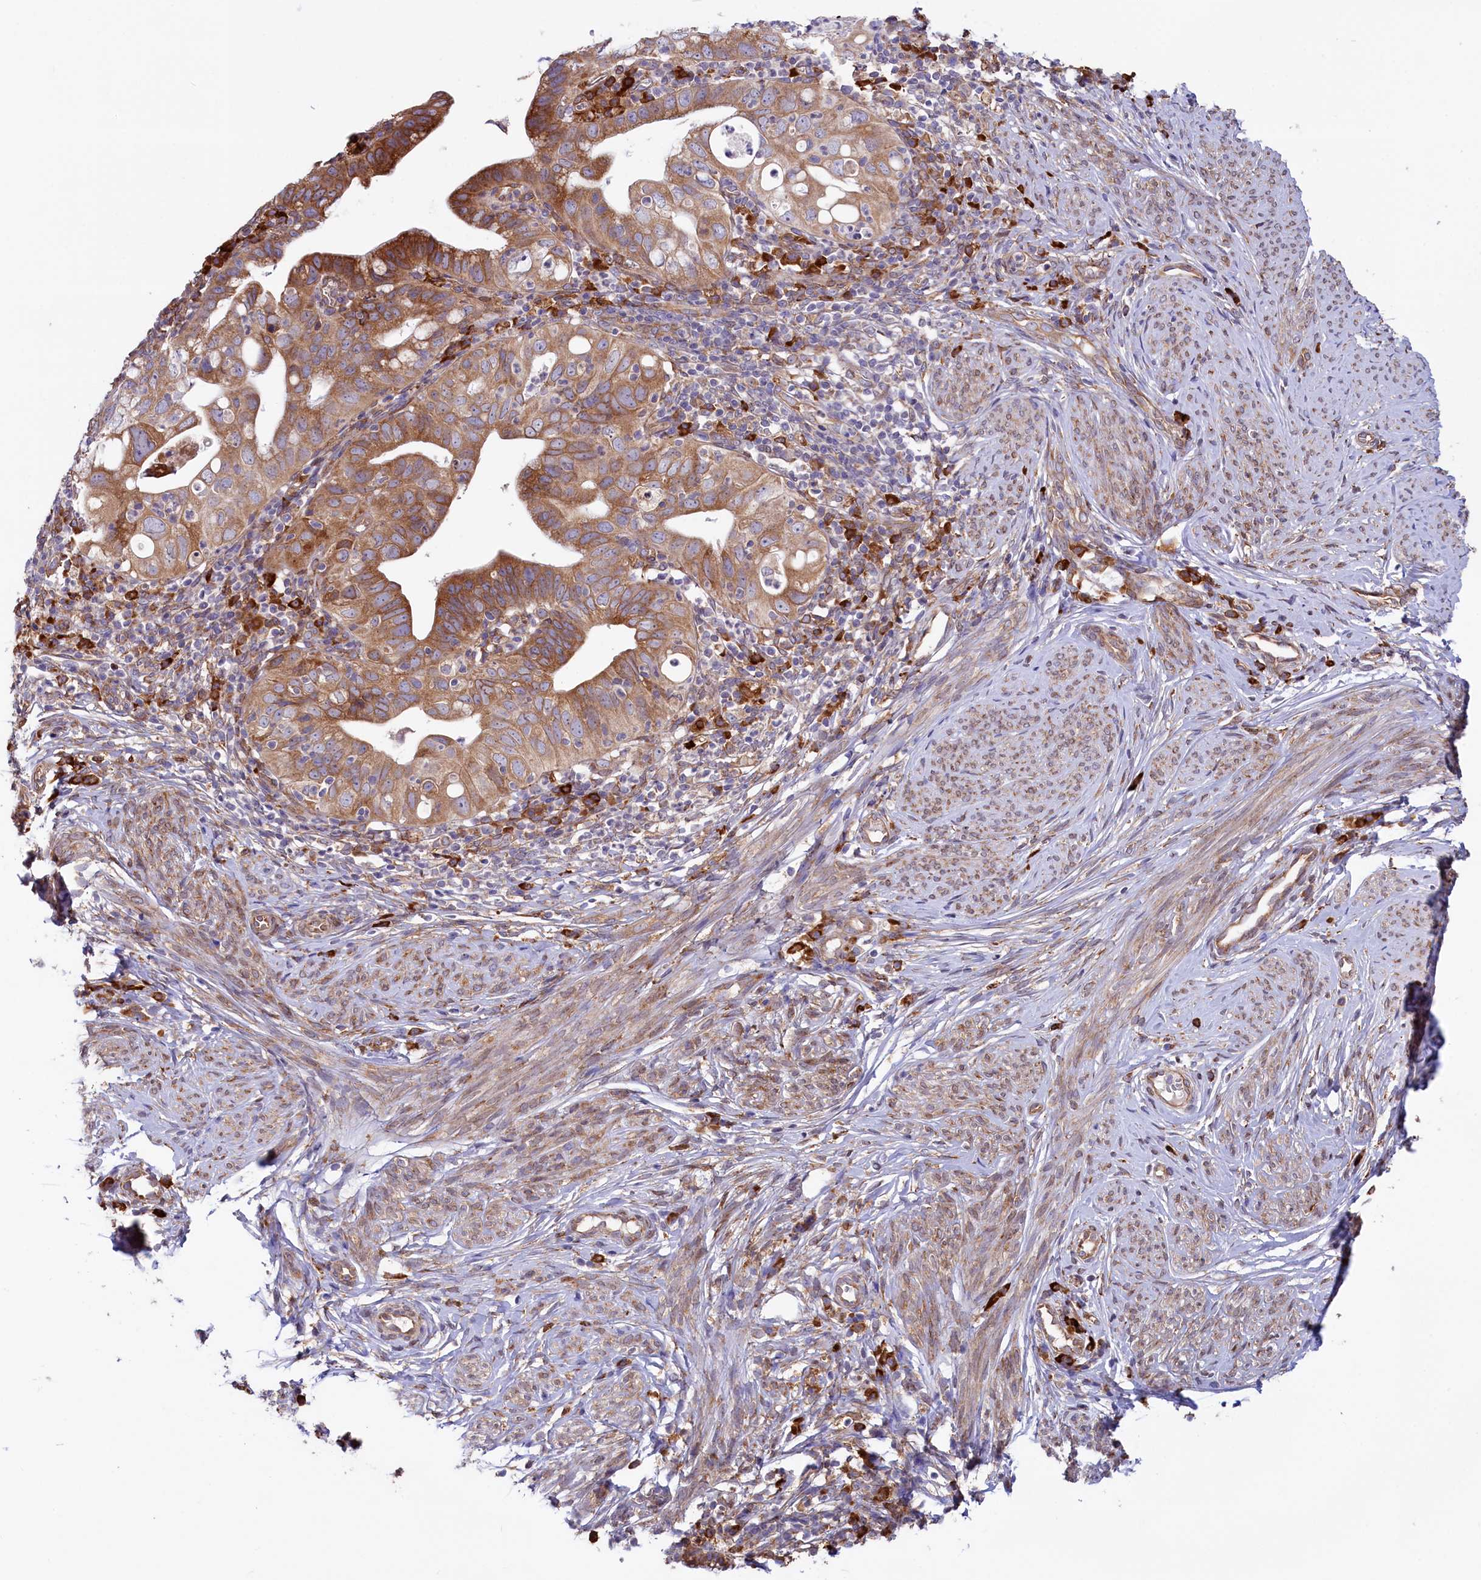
{"staining": {"intensity": "moderate", "quantity": ">75%", "location": "cytoplasmic/membranous"}, "tissue": "cervical cancer", "cell_type": "Tumor cells", "image_type": "cancer", "snomed": [{"axis": "morphology", "description": "Adenocarcinoma, NOS"}, {"axis": "topography", "description": "Cervix"}], "caption": "Immunohistochemical staining of adenocarcinoma (cervical) exhibits moderate cytoplasmic/membranous protein expression in approximately >75% of tumor cells.", "gene": "CHID1", "patient": {"sex": "female", "age": 36}}